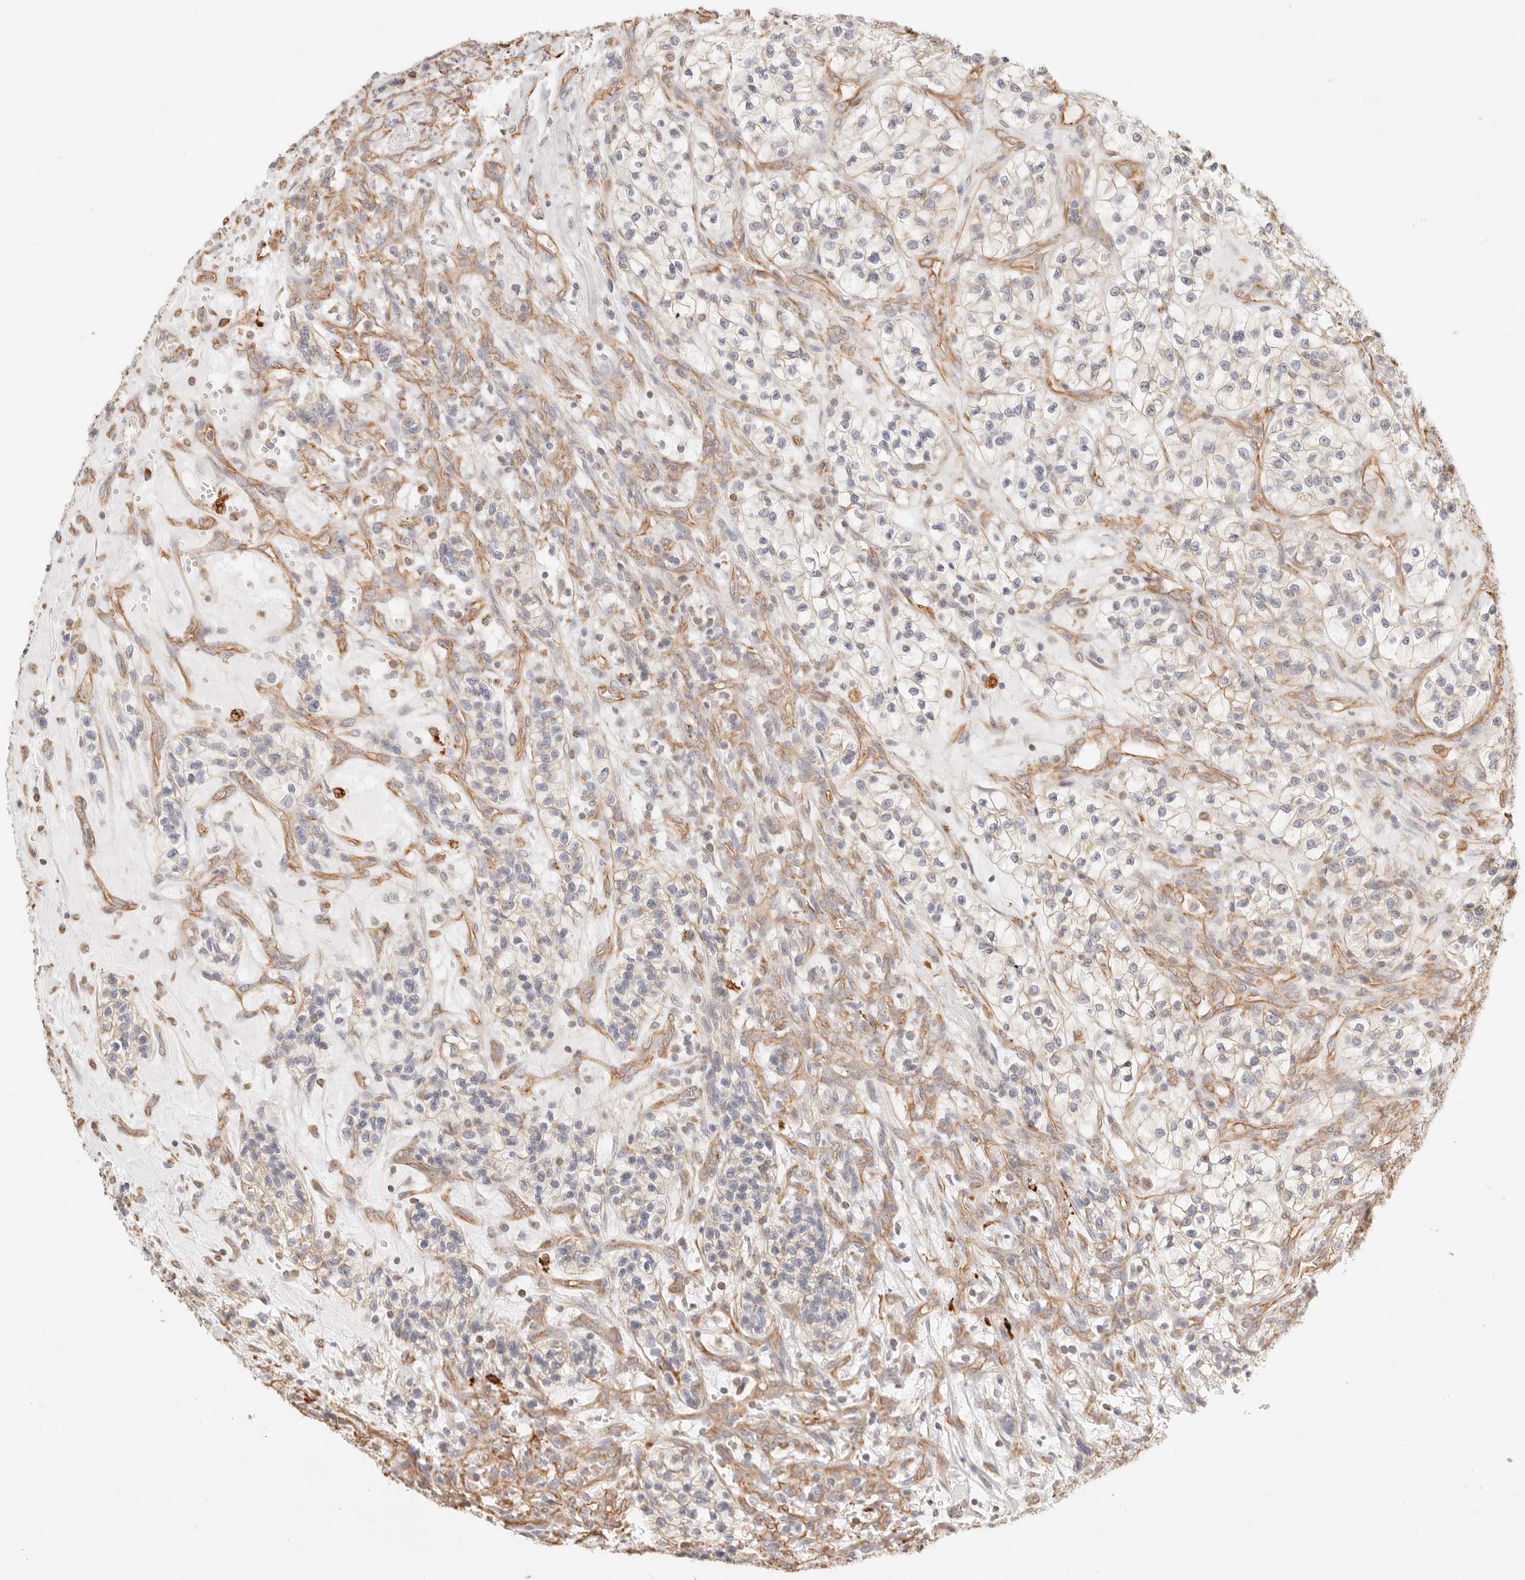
{"staining": {"intensity": "negative", "quantity": "none", "location": "none"}, "tissue": "renal cancer", "cell_type": "Tumor cells", "image_type": "cancer", "snomed": [{"axis": "morphology", "description": "Adenocarcinoma, NOS"}, {"axis": "topography", "description": "Kidney"}], "caption": "Immunohistochemical staining of renal cancer (adenocarcinoma) demonstrates no significant expression in tumor cells.", "gene": "ZC3H11A", "patient": {"sex": "female", "age": 57}}